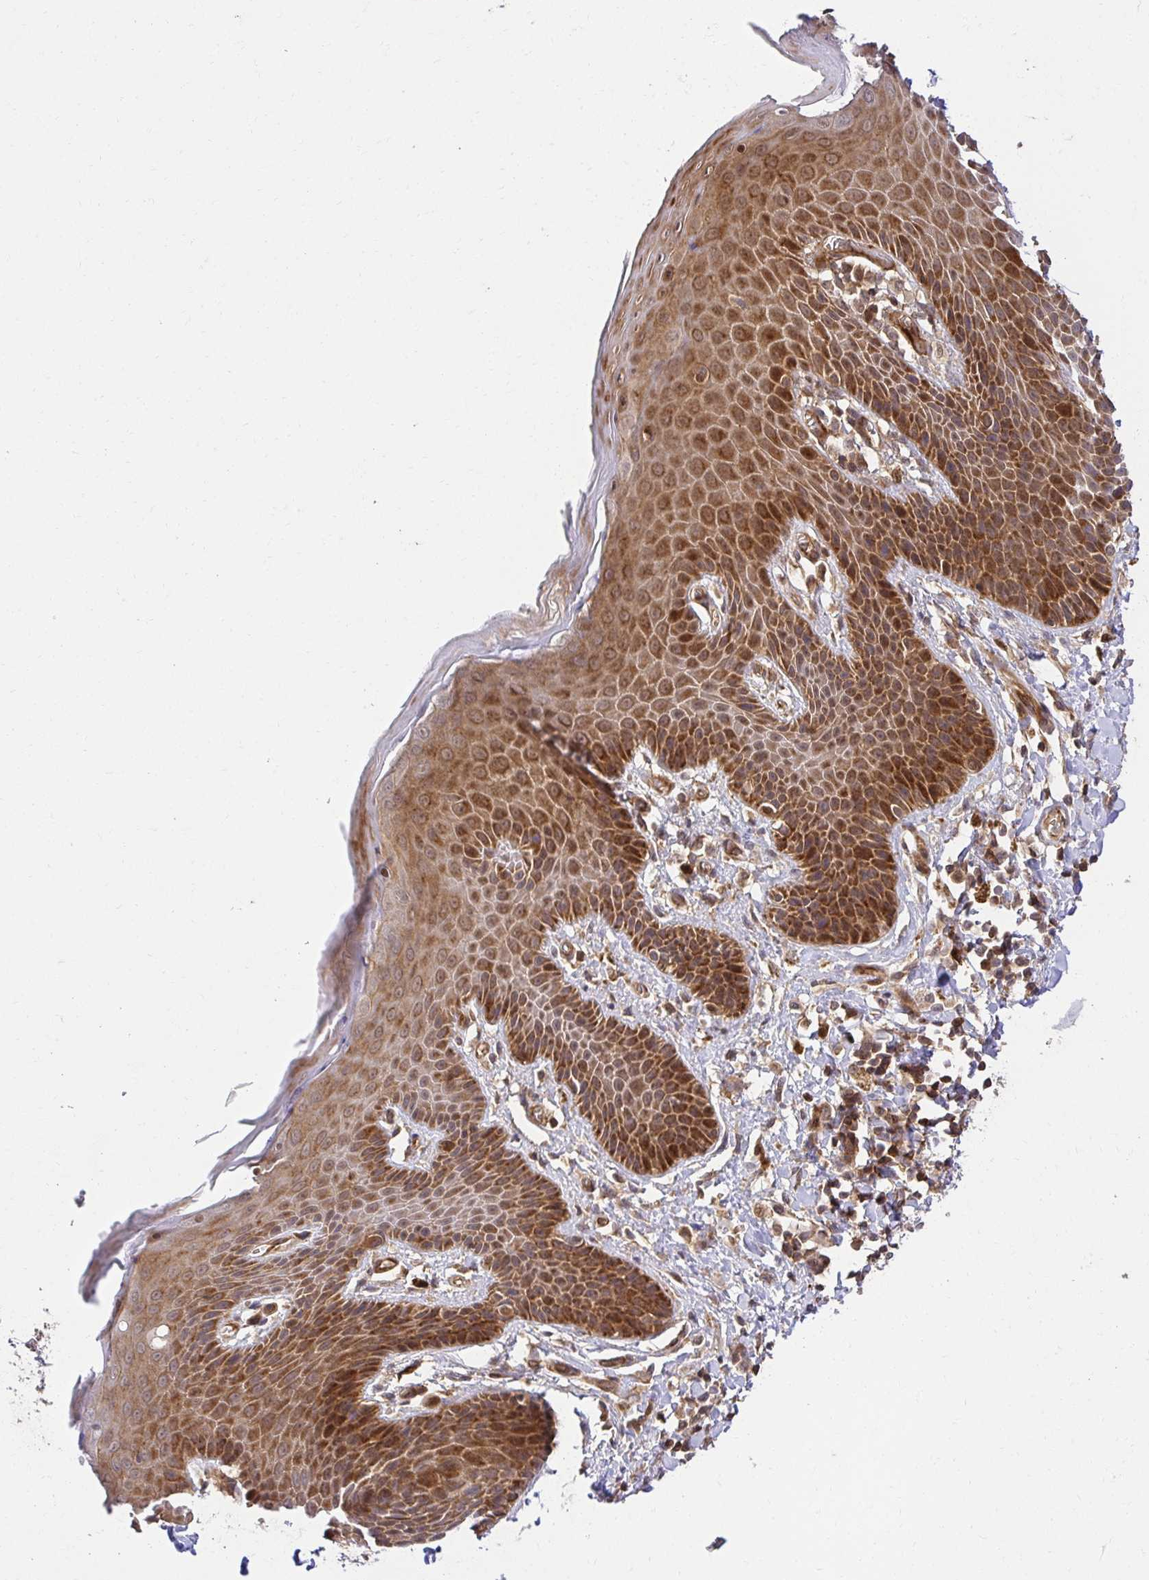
{"staining": {"intensity": "moderate", "quantity": ">75%", "location": "cytoplasmic/membranous,nuclear"}, "tissue": "skin", "cell_type": "Epidermal cells", "image_type": "normal", "snomed": [{"axis": "morphology", "description": "Normal tissue, NOS"}, {"axis": "topography", "description": "Anal"}, {"axis": "topography", "description": "Peripheral nerve tissue"}], "caption": "Protein analysis of normal skin reveals moderate cytoplasmic/membranous,nuclear expression in approximately >75% of epidermal cells. (Brightfield microscopy of DAB IHC at high magnification).", "gene": "PSMA4", "patient": {"sex": "male", "age": 51}}